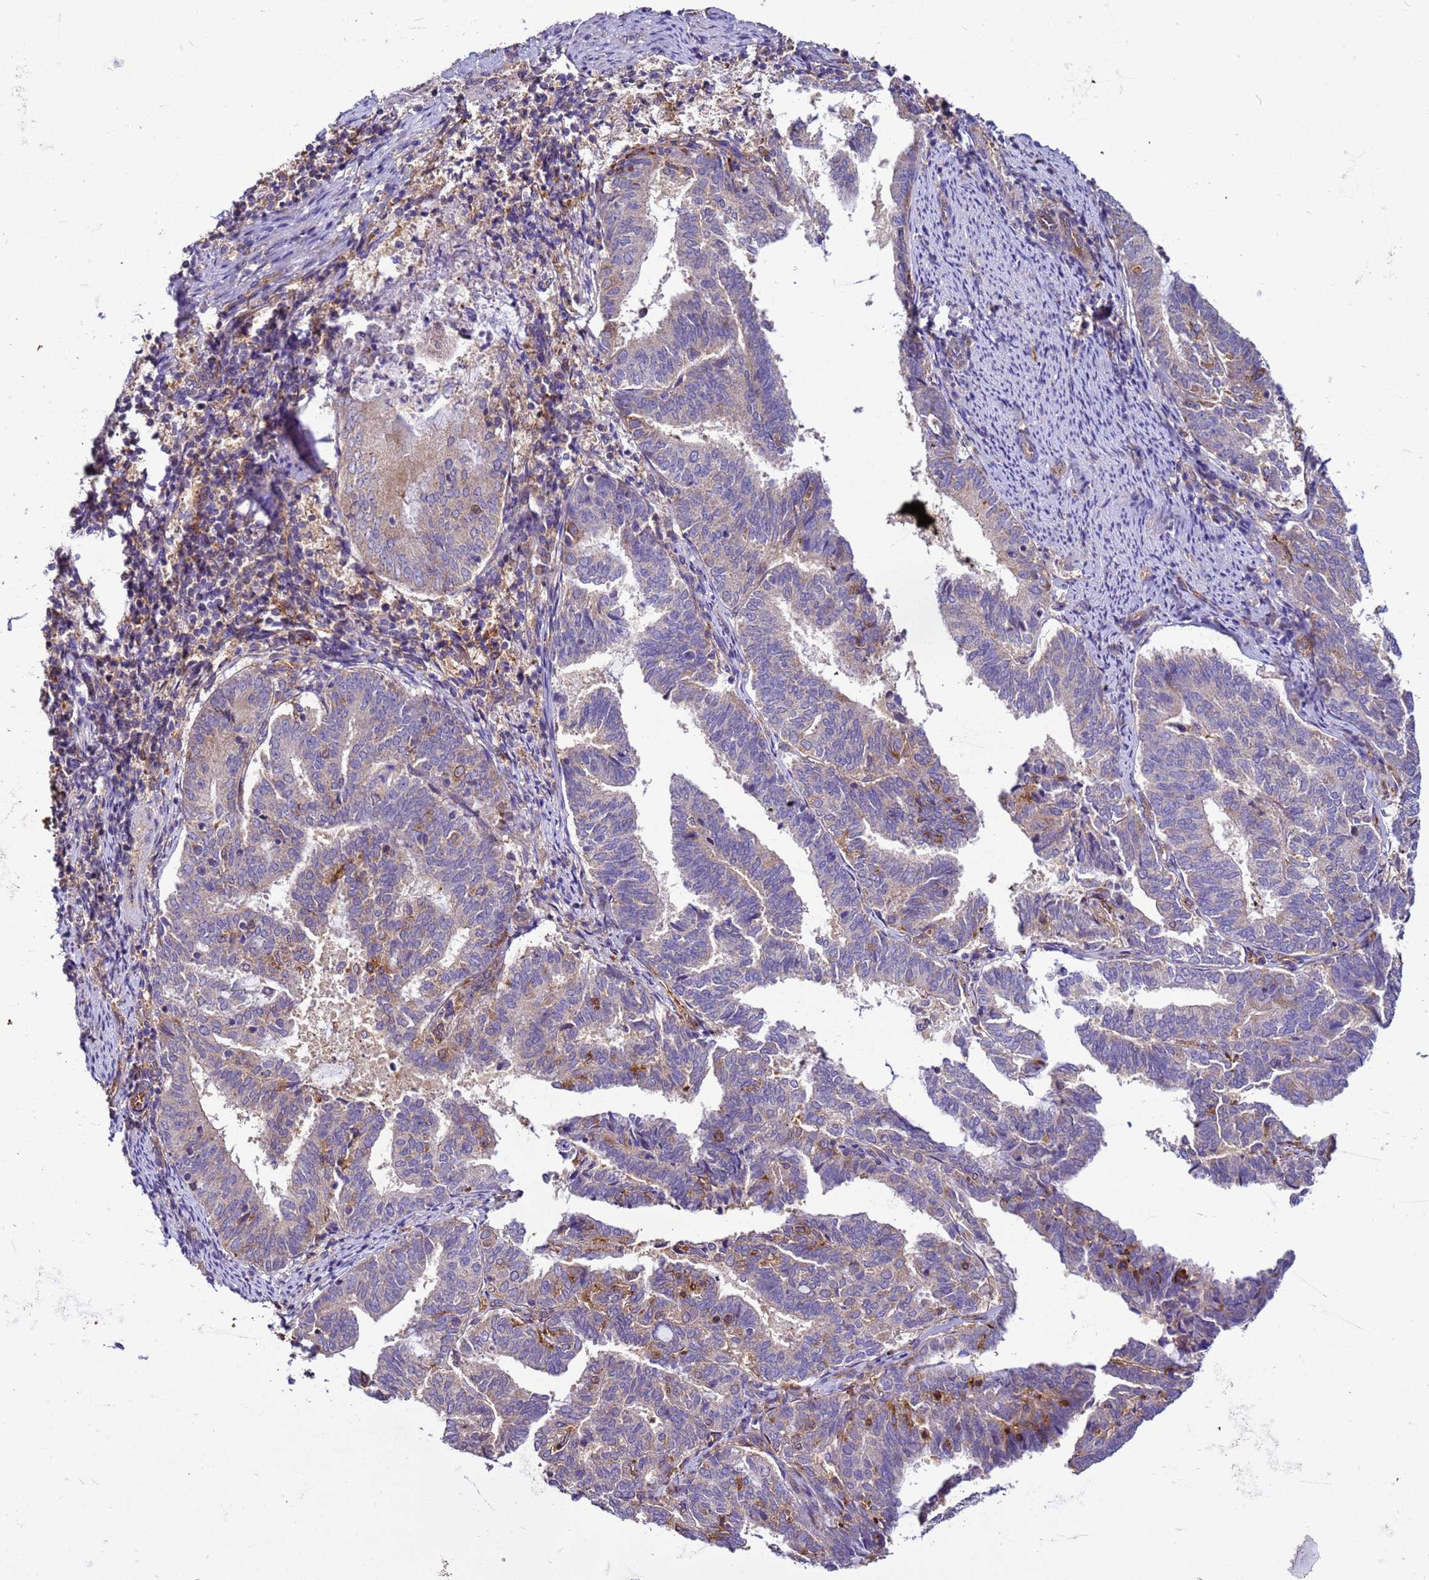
{"staining": {"intensity": "negative", "quantity": "none", "location": "none"}, "tissue": "endometrial cancer", "cell_type": "Tumor cells", "image_type": "cancer", "snomed": [{"axis": "morphology", "description": "Adenocarcinoma, NOS"}, {"axis": "topography", "description": "Endometrium"}], "caption": "IHC image of human adenocarcinoma (endometrial) stained for a protein (brown), which exhibits no staining in tumor cells. (DAB IHC with hematoxylin counter stain).", "gene": "PKD1", "patient": {"sex": "female", "age": 80}}